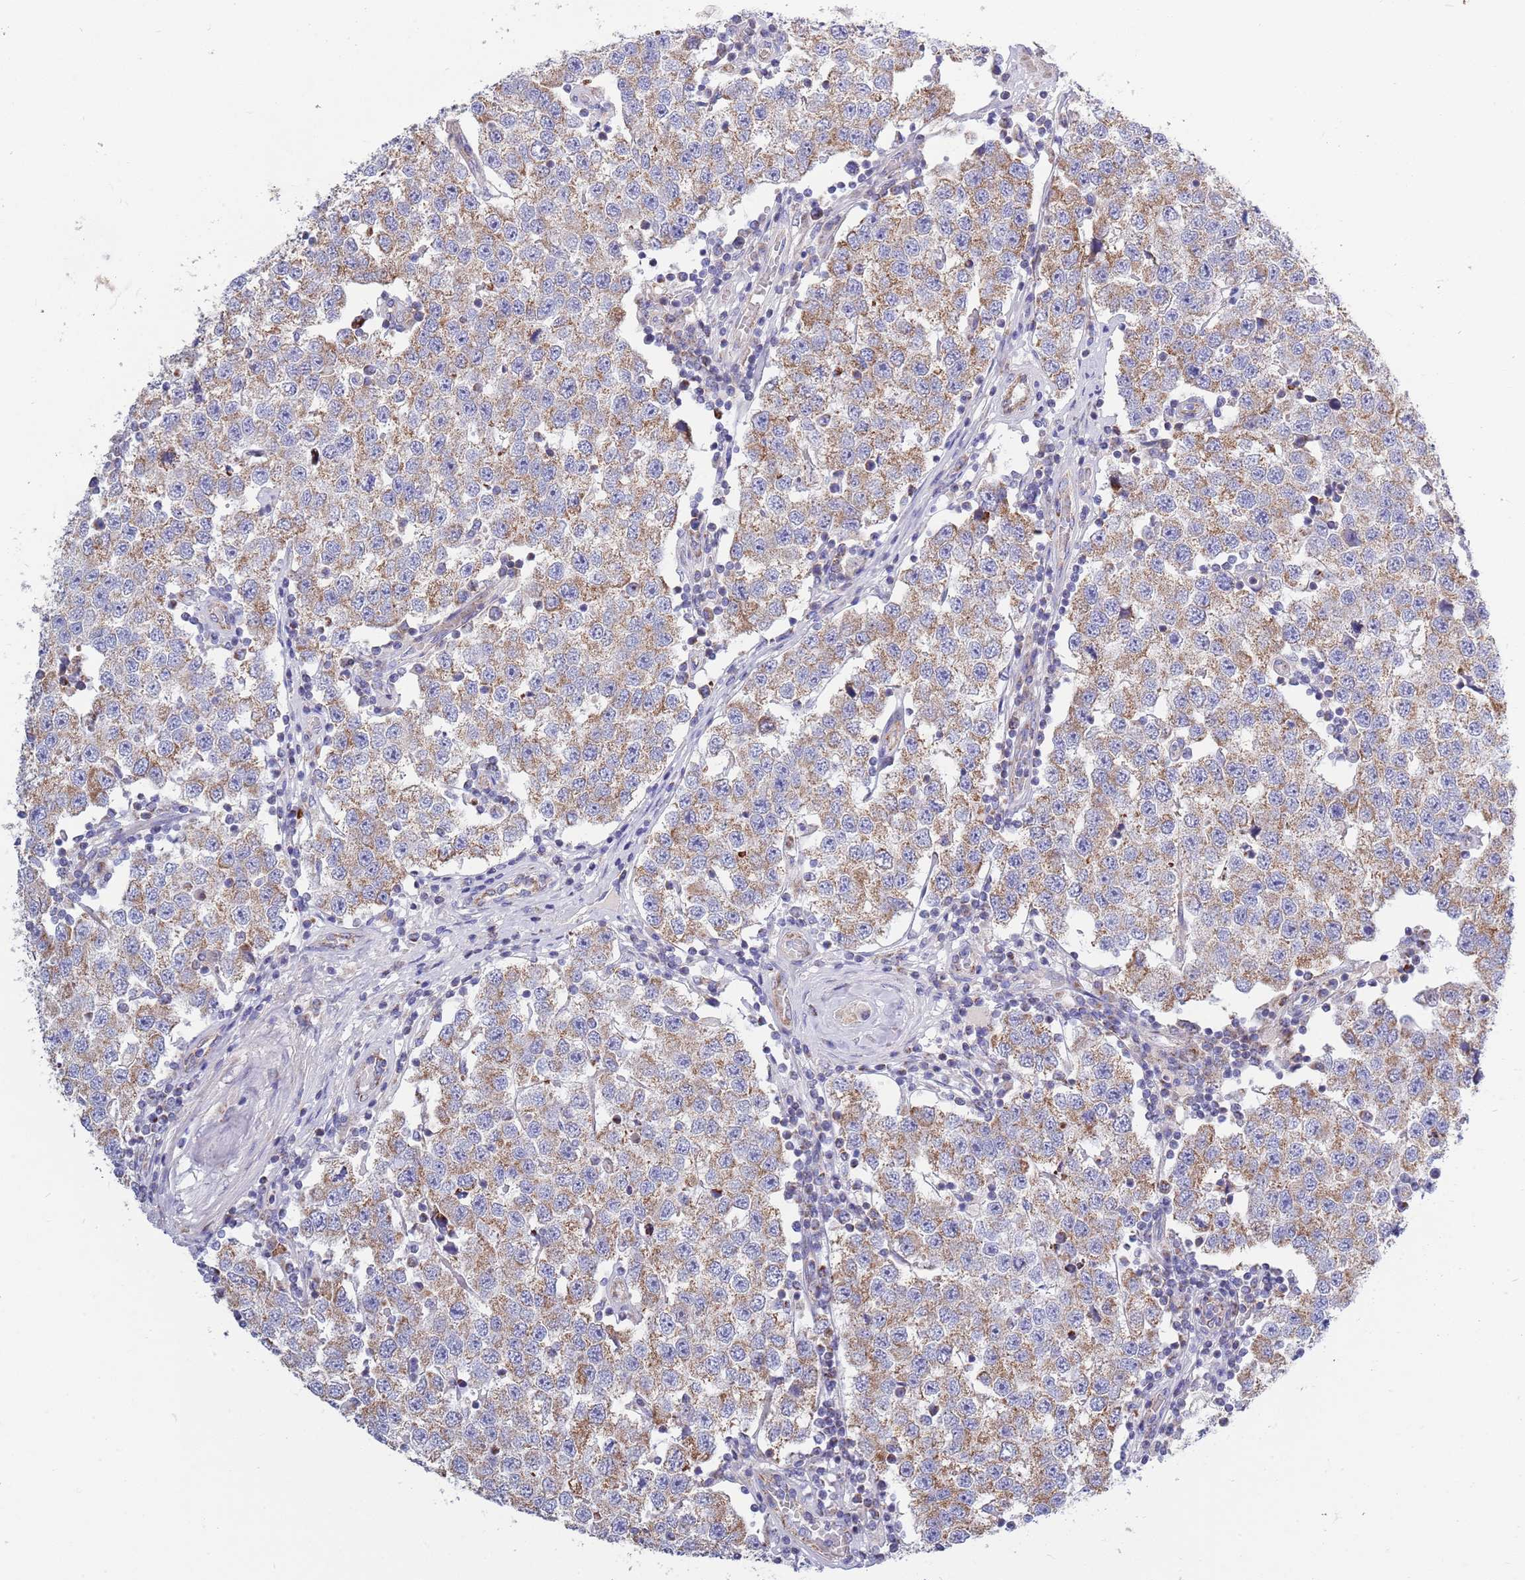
{"staining": {"intensity": "moderate", "quantity": ">75%", "location": "cytoplasmic/membranous"}, "tissue": "testis cancer", "cell_type": "Tumor cells", "image_type": "cancer", "snomed": [{"axis": "morphology", "description": "Seminoma, NOS"}, {"axis": "topography", "description": "Testis"}], "caption": "Immunohistochemical staining of testis cancer demonstrates medium levels of moderate cytoplasmic/membranous protein staining in approximately >75% of tumor cells.", "gene": "EMC8", "patient": {"sex": "male", "age": 34}}